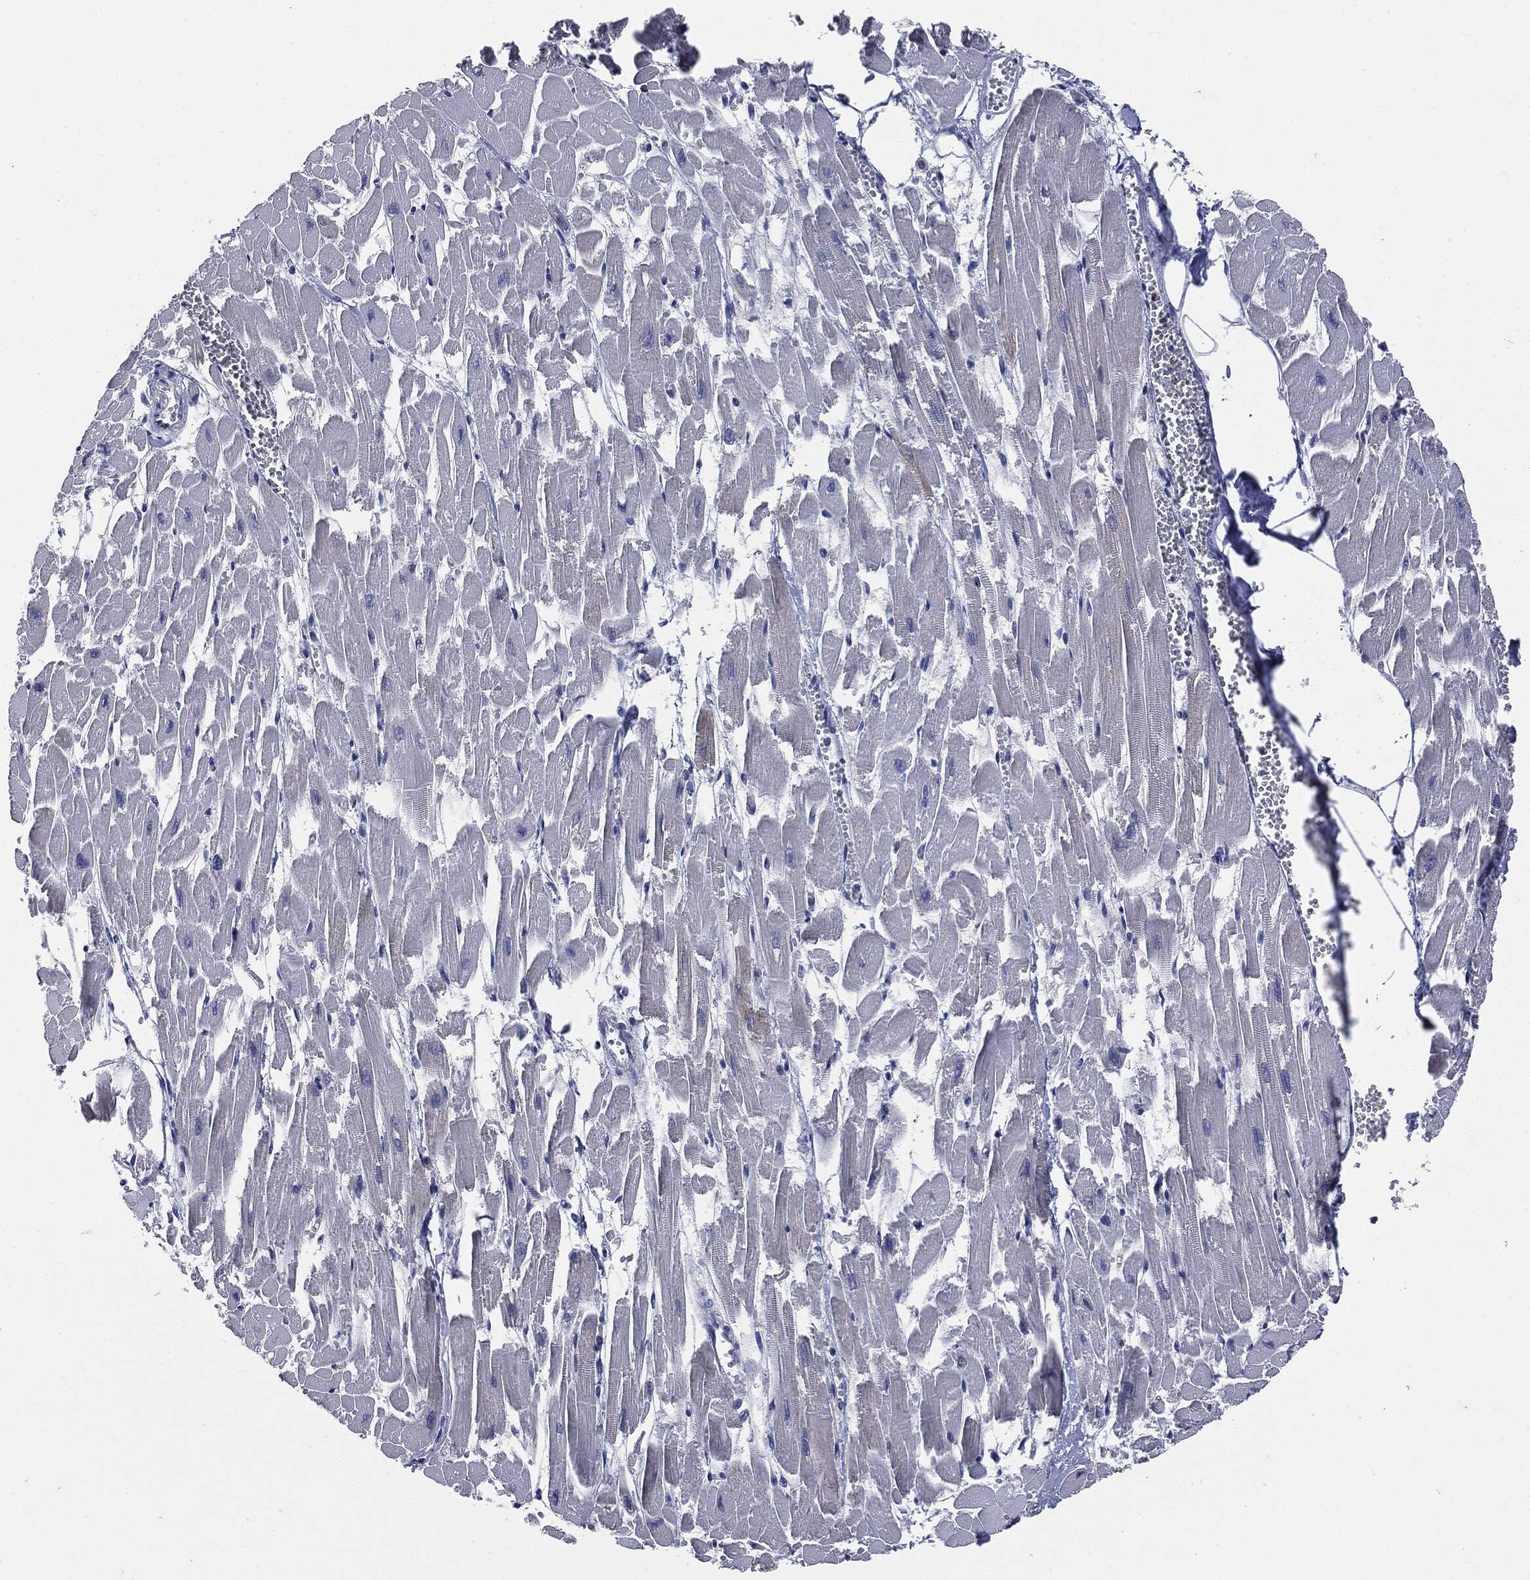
{"staining": {"intensity": "negative", "quantity": "none", "location": "none"}, "tissue": "heart muscle", "cell_type": "Cardiomyocytes", "image_type": "normal", "snomed": [{"axis": "morphology", "description": "Normal tissue, NOS"}, {"axis": "topography", "description": "Heart"}], "caption": "An immunohistochemistry (IHC) photomicrograph of normal heart muscle is shown. There is no staining in cardiomyocytes of heart muscle. The staining was performed using DAB (3,3'-diaminobenzidine) to visualize the protein expression in brown, while the nuclei were stained in blue with hematoxylin (Magnification: 20x).", "gene": "PTGS2", "patient": {"sex": "female", "age": 52}}